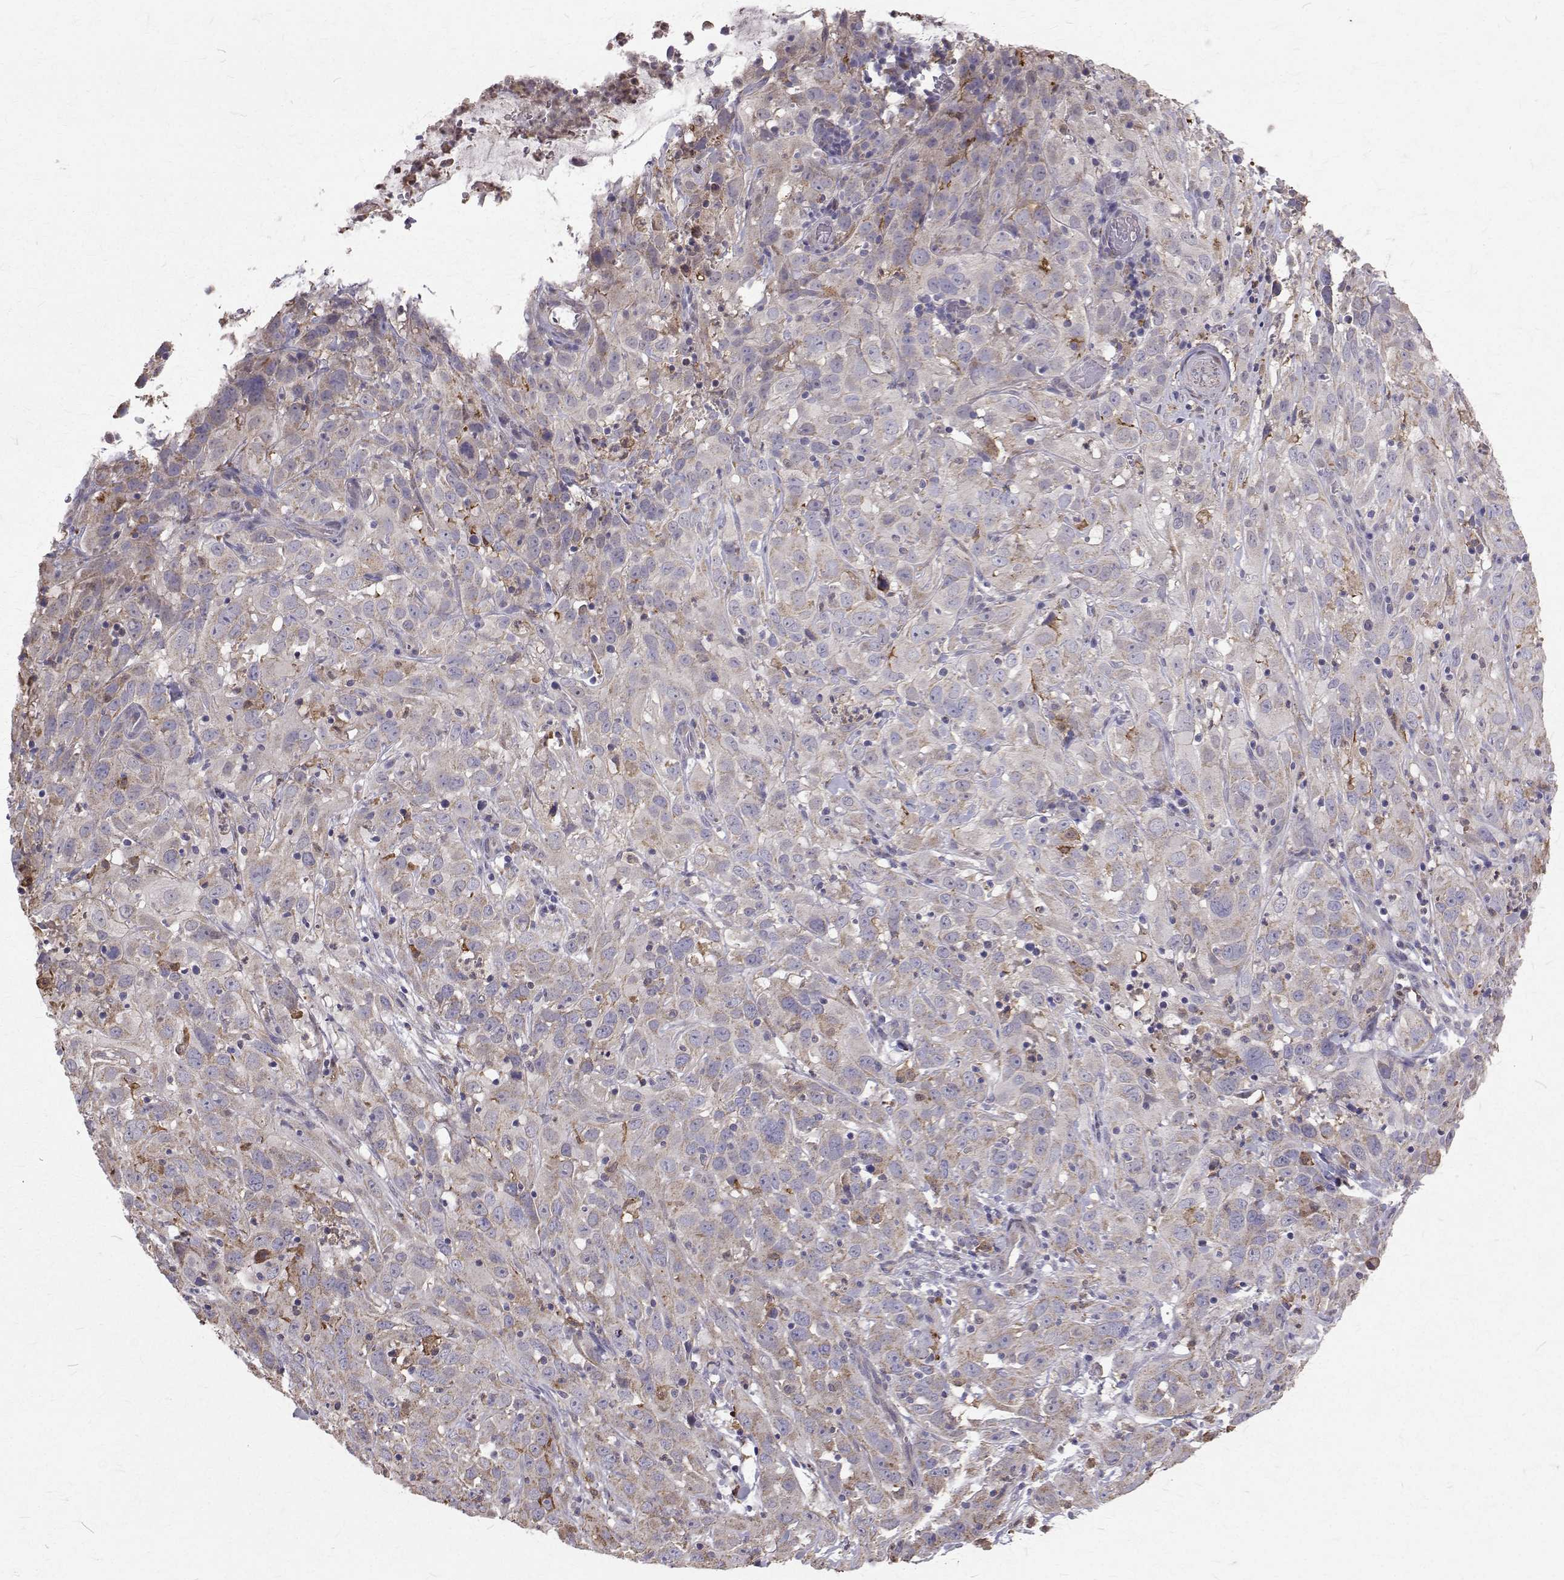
{"staining": {"intensity": "weak", "quantity": "<25%", "location": "cytoplasmic/membranous"}, "tissue": "cervical cancer", "cell_type": "Tumor cells", "image_type": "cancer", "snomed": [{"axis": "morphology", "description": "Squamous cell carcinoma, NOS"}, {"axis": "topography", "description": "Cervix"}], "caption": "Tumor cells show no significant positivity in squamous cell carcinoma (cervical). (DAB immunohistochemistry with hematoxylin counter stain).", "gene": "CCDC89", "patient": {"sex": "female", "age": 32}}